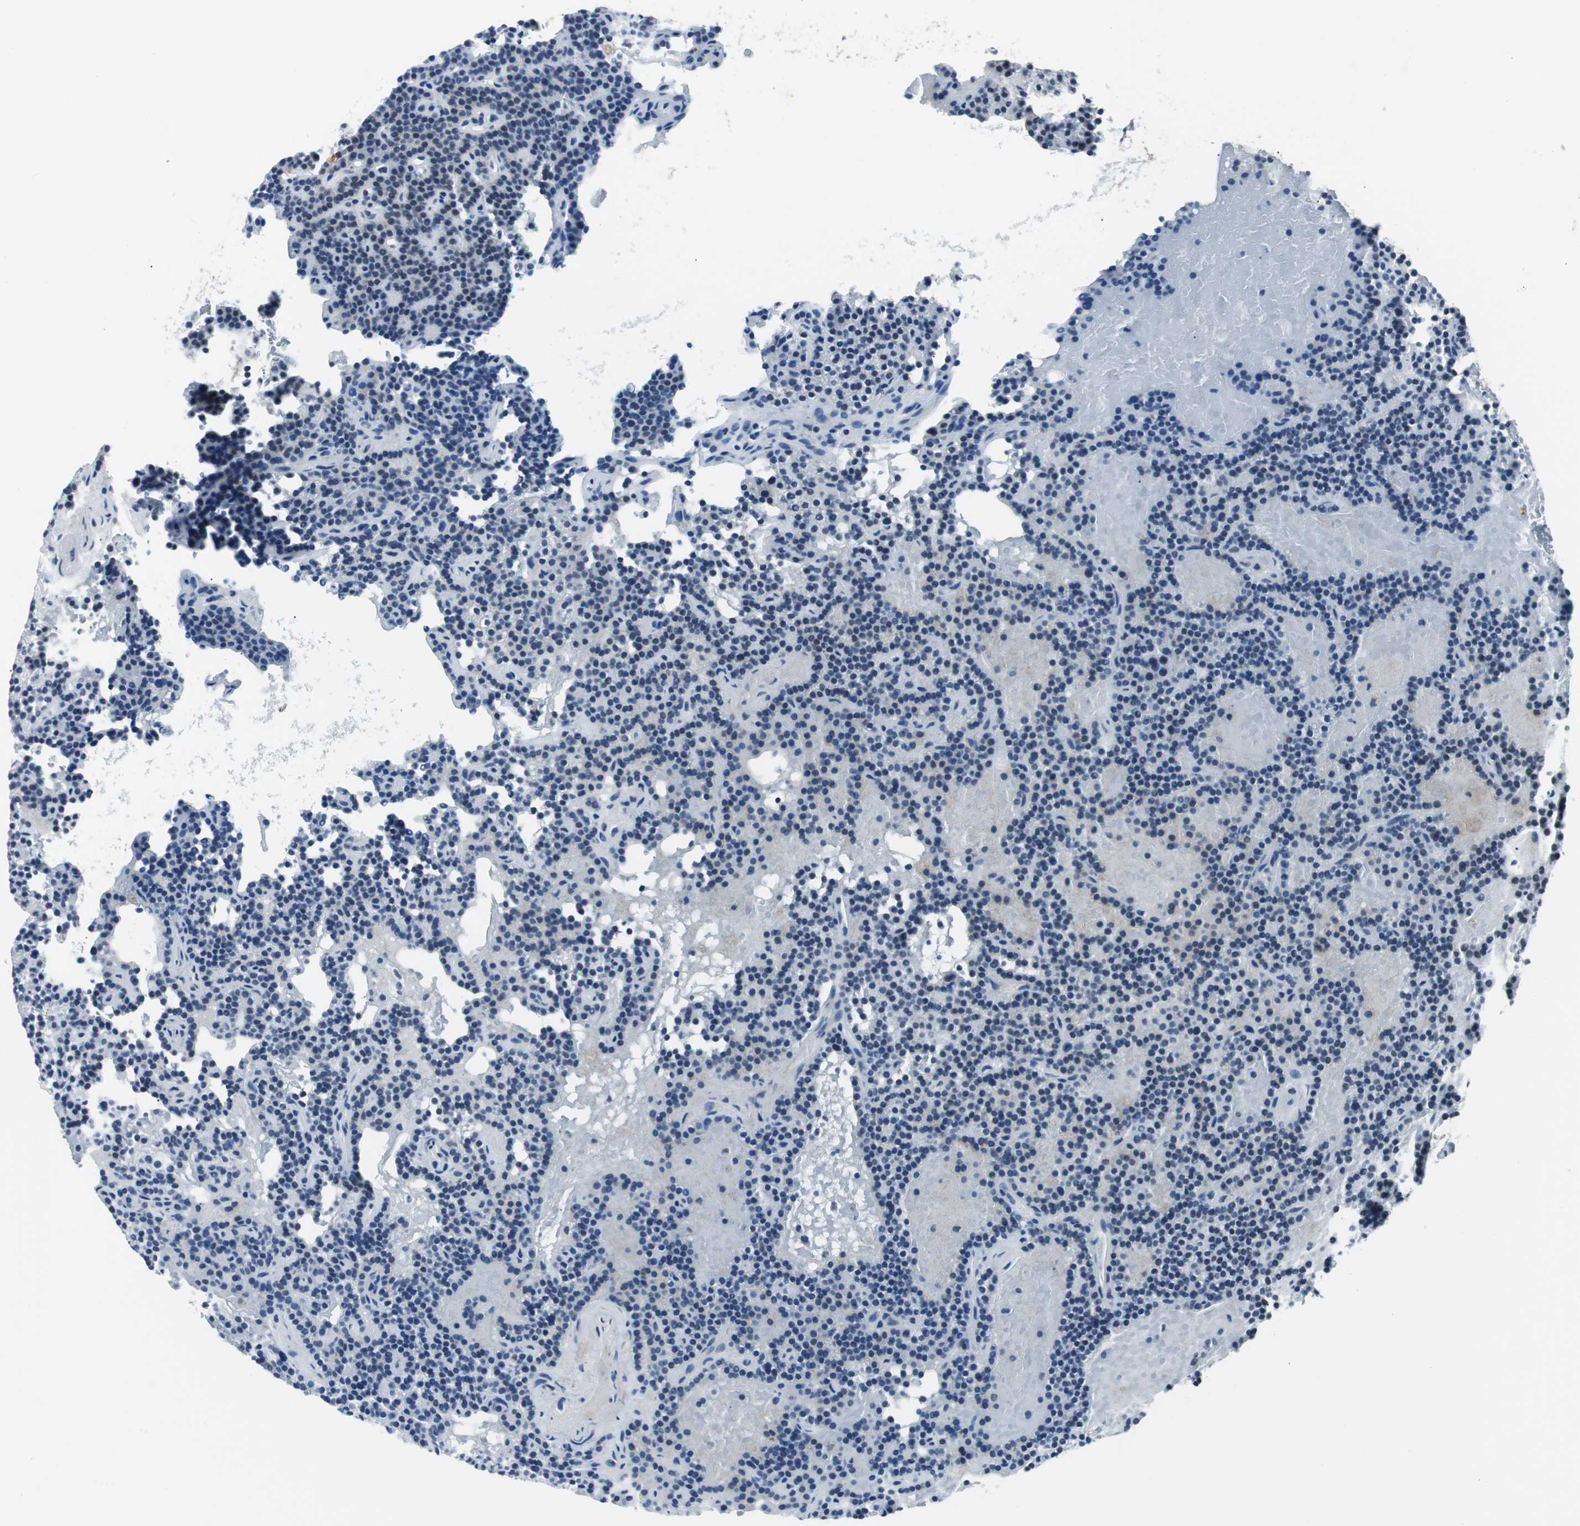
{"staining": {"intensity": "negative", "quantity": "none", "location": "none"}, "tissue": "parathyroid gland", "cell_type": "Glandular cells", "image_type": "normal", "snomed": [{"axis": "morphology", "description": "Normal tissue, NOS"}, {"axis": "topography", "description": "Parathyroid gland"}], "caption": "This is a histopathology image of IHC staining of normal parathyroid gland, which shows no positivity in glandular cells.", "gene": "MTA1", "patient": {"sex": "male", "age": 66}}